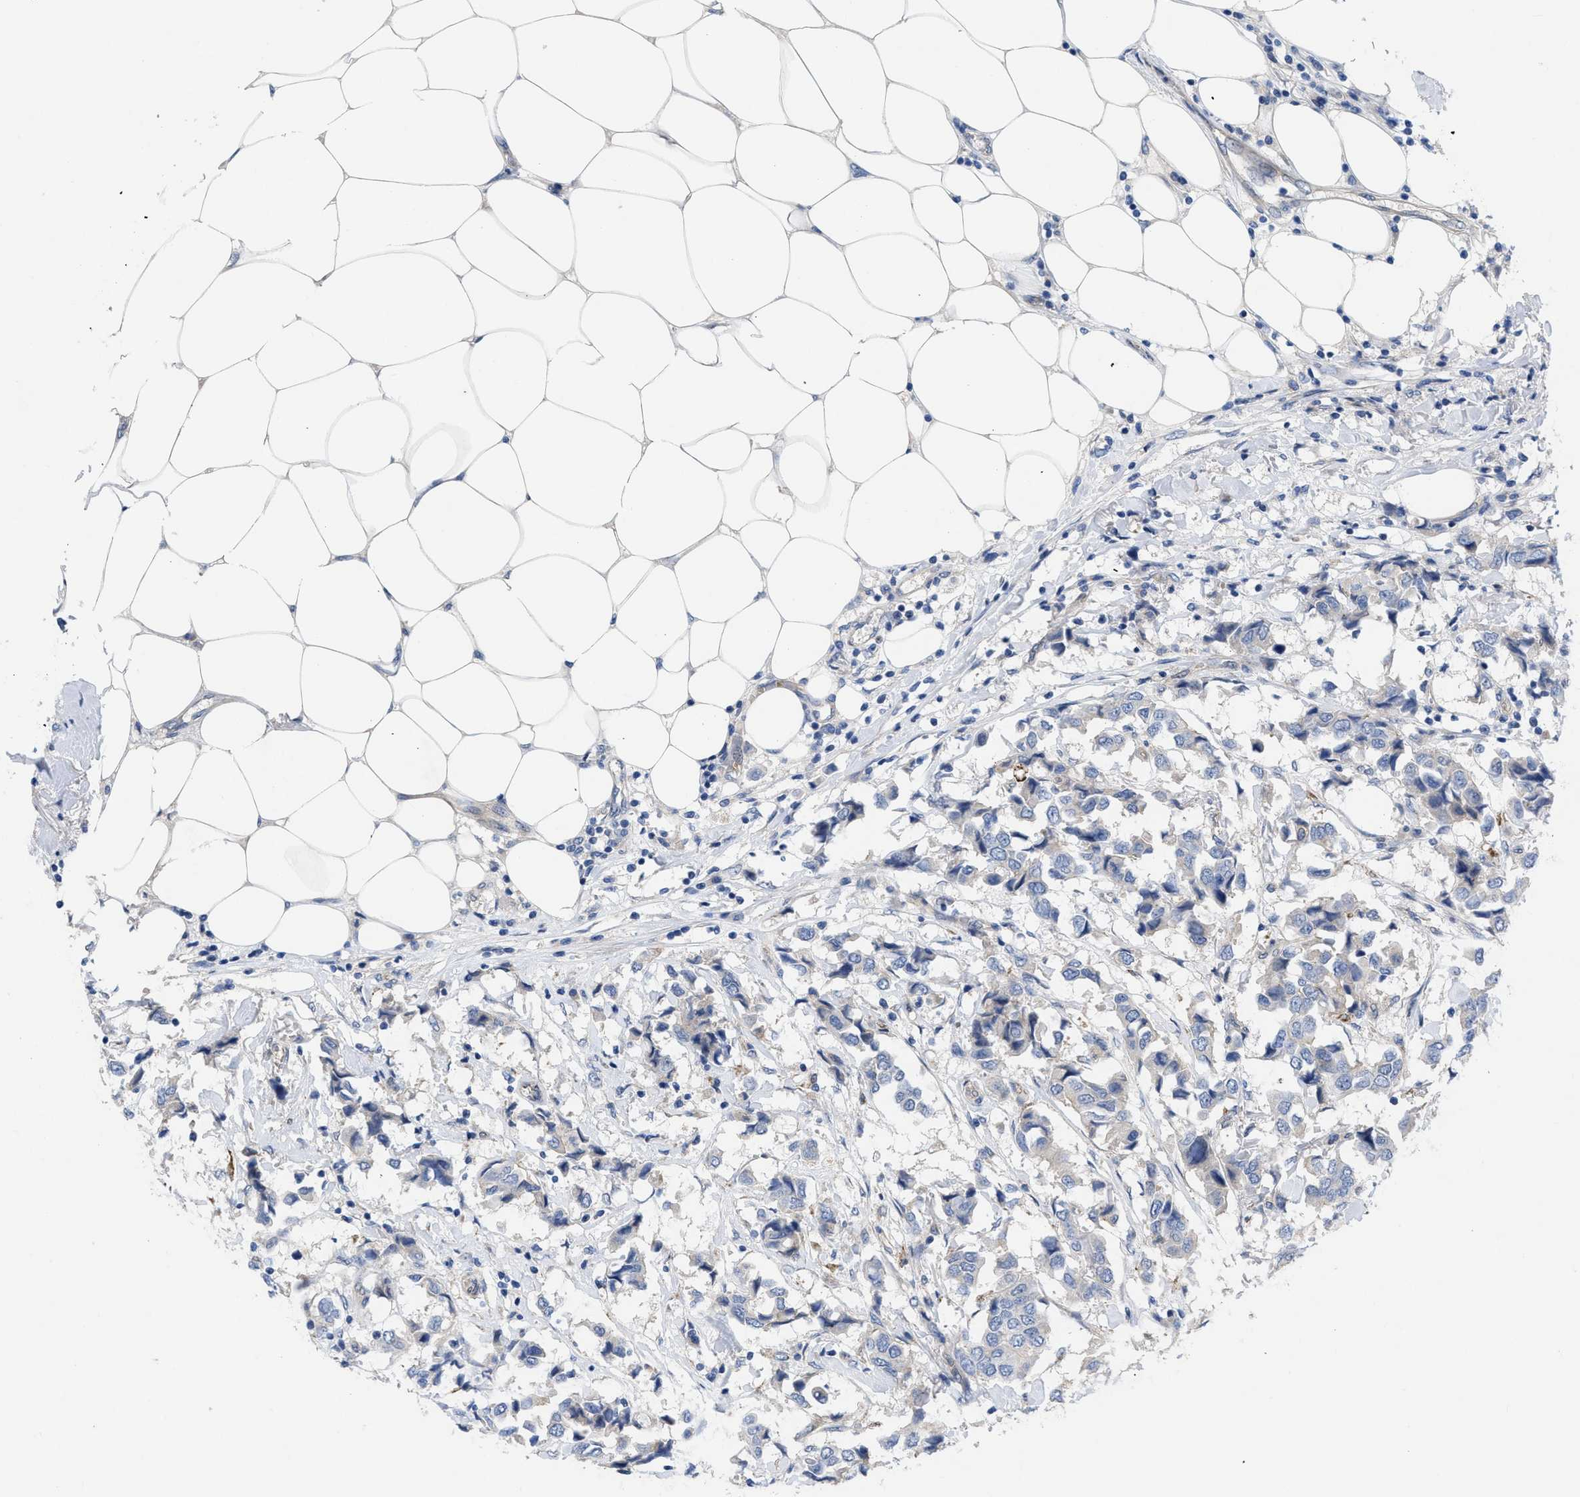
{"staining": {"intensity": "negative", "quantity": "none", "location": "none"}, "tissue": "breast cancer", "cell_type": "Tumor cells", "image_type": "cancer", "snomed": [{"axis": "morphology", "description": "Duct carcinoma"}, {"axis": "topography", "description": "Breast"}], "caption": "Human breast invasive ductal carcinoma stained for a protein using IHC reveals no expression in tumor cells.", "gene": "NDEL1", "patient": {"sex": "female", "age": 80}}